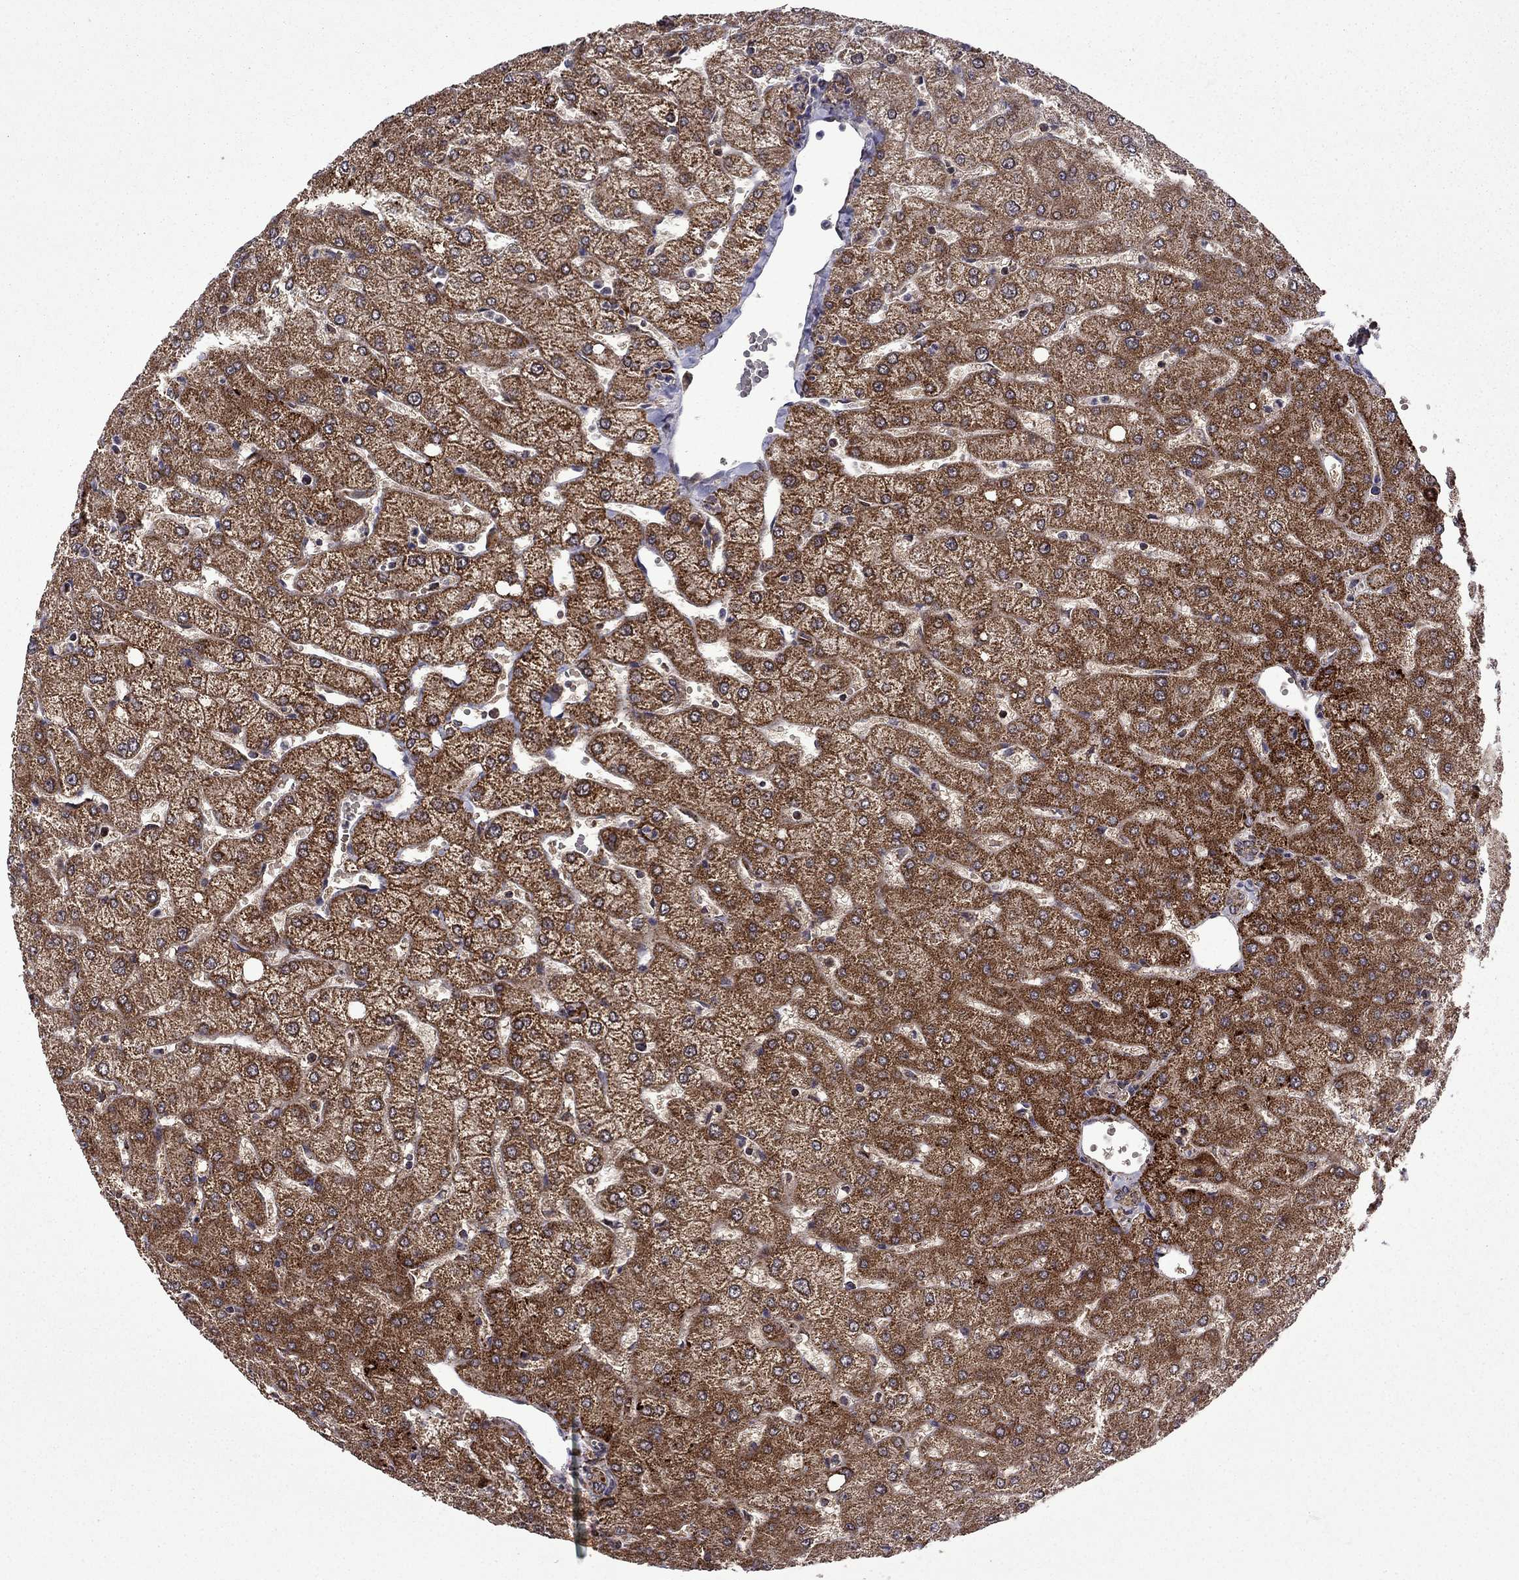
{"staining": {"intensity": "moderate", "quantity": "25%-75%", "location": "cytoplasmic/membranous"}, "tissue": "liver", "cell_type": "Cholangiocytes", "image_type": "normal", "snomed": [{"axis": "morphology", "description": "Normal tissue, NOS"}, {"axis": "topography", "description": "Liver"}], "caption": "Immunohistochemistry (IHC) micrograph of normal liver: human liver stained using immunohistochemistry (IHC) reveals medium levels of moderate protein expression localized specifically in the cytoplasmic/membranous of cholangiocytes, appearing as a cytoplasmic/membranous brown color.", "gene": "TAB2", "patient": {"sex": "female", "age": 54}}